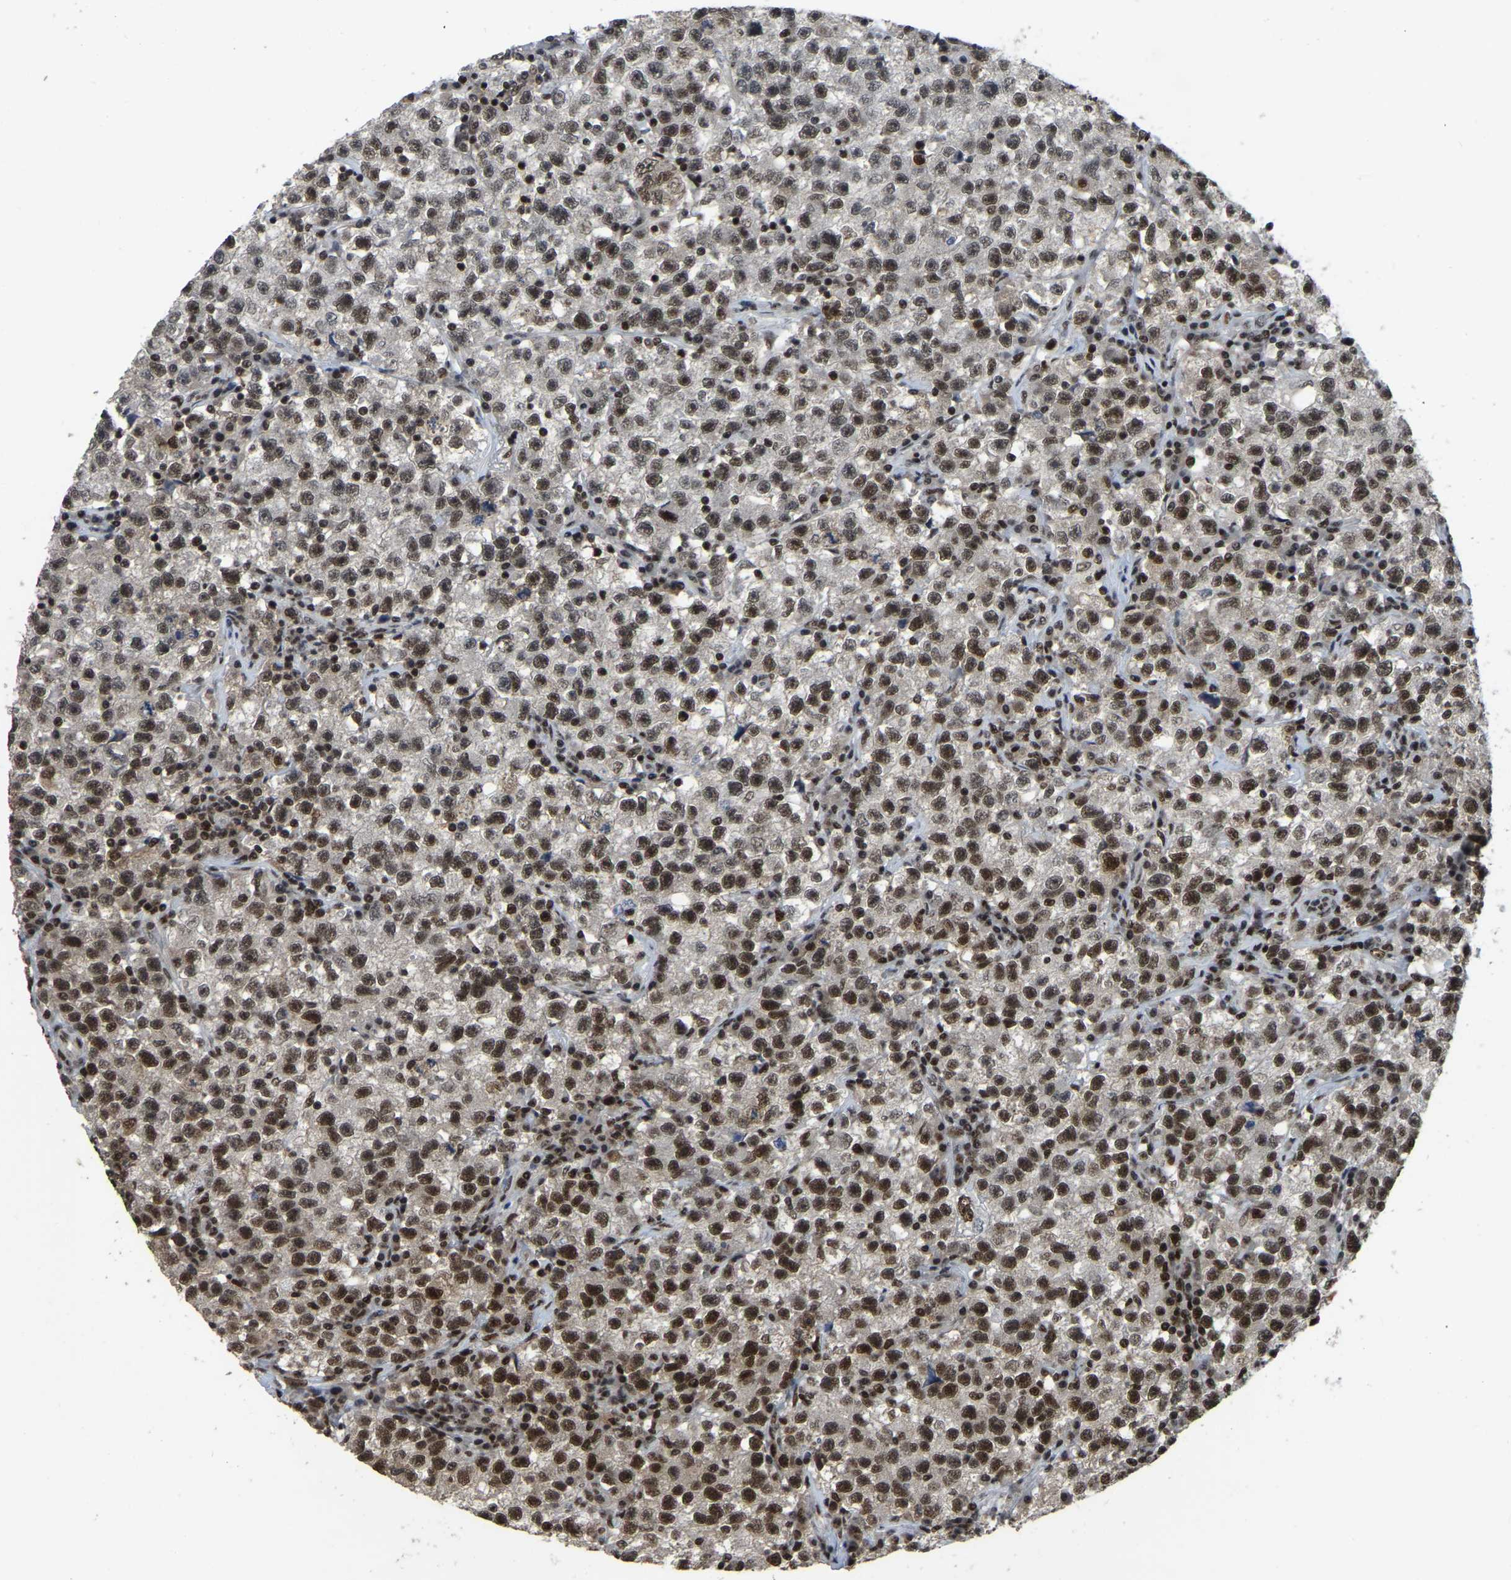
{"staining": {"intensity": "moderate", "quantity": ">75%", "location": "nuclear"}, "tissue": "testis cancer", "cell_type": "Tumor cells", "image_type": "cancer", "snomed": [{"axis": "morphology", "description": "Seminoma, NOS"}, {"axis": "topography", "description": "Testis"}], "caption": "Moderate nuclear staining for a protein is present in about >75% of tumor cells of testis cancer (seminoma) using immunohistochemistry.", "gene": "TBL1XR1", "patient": {"sex": "male", "age": 22}}